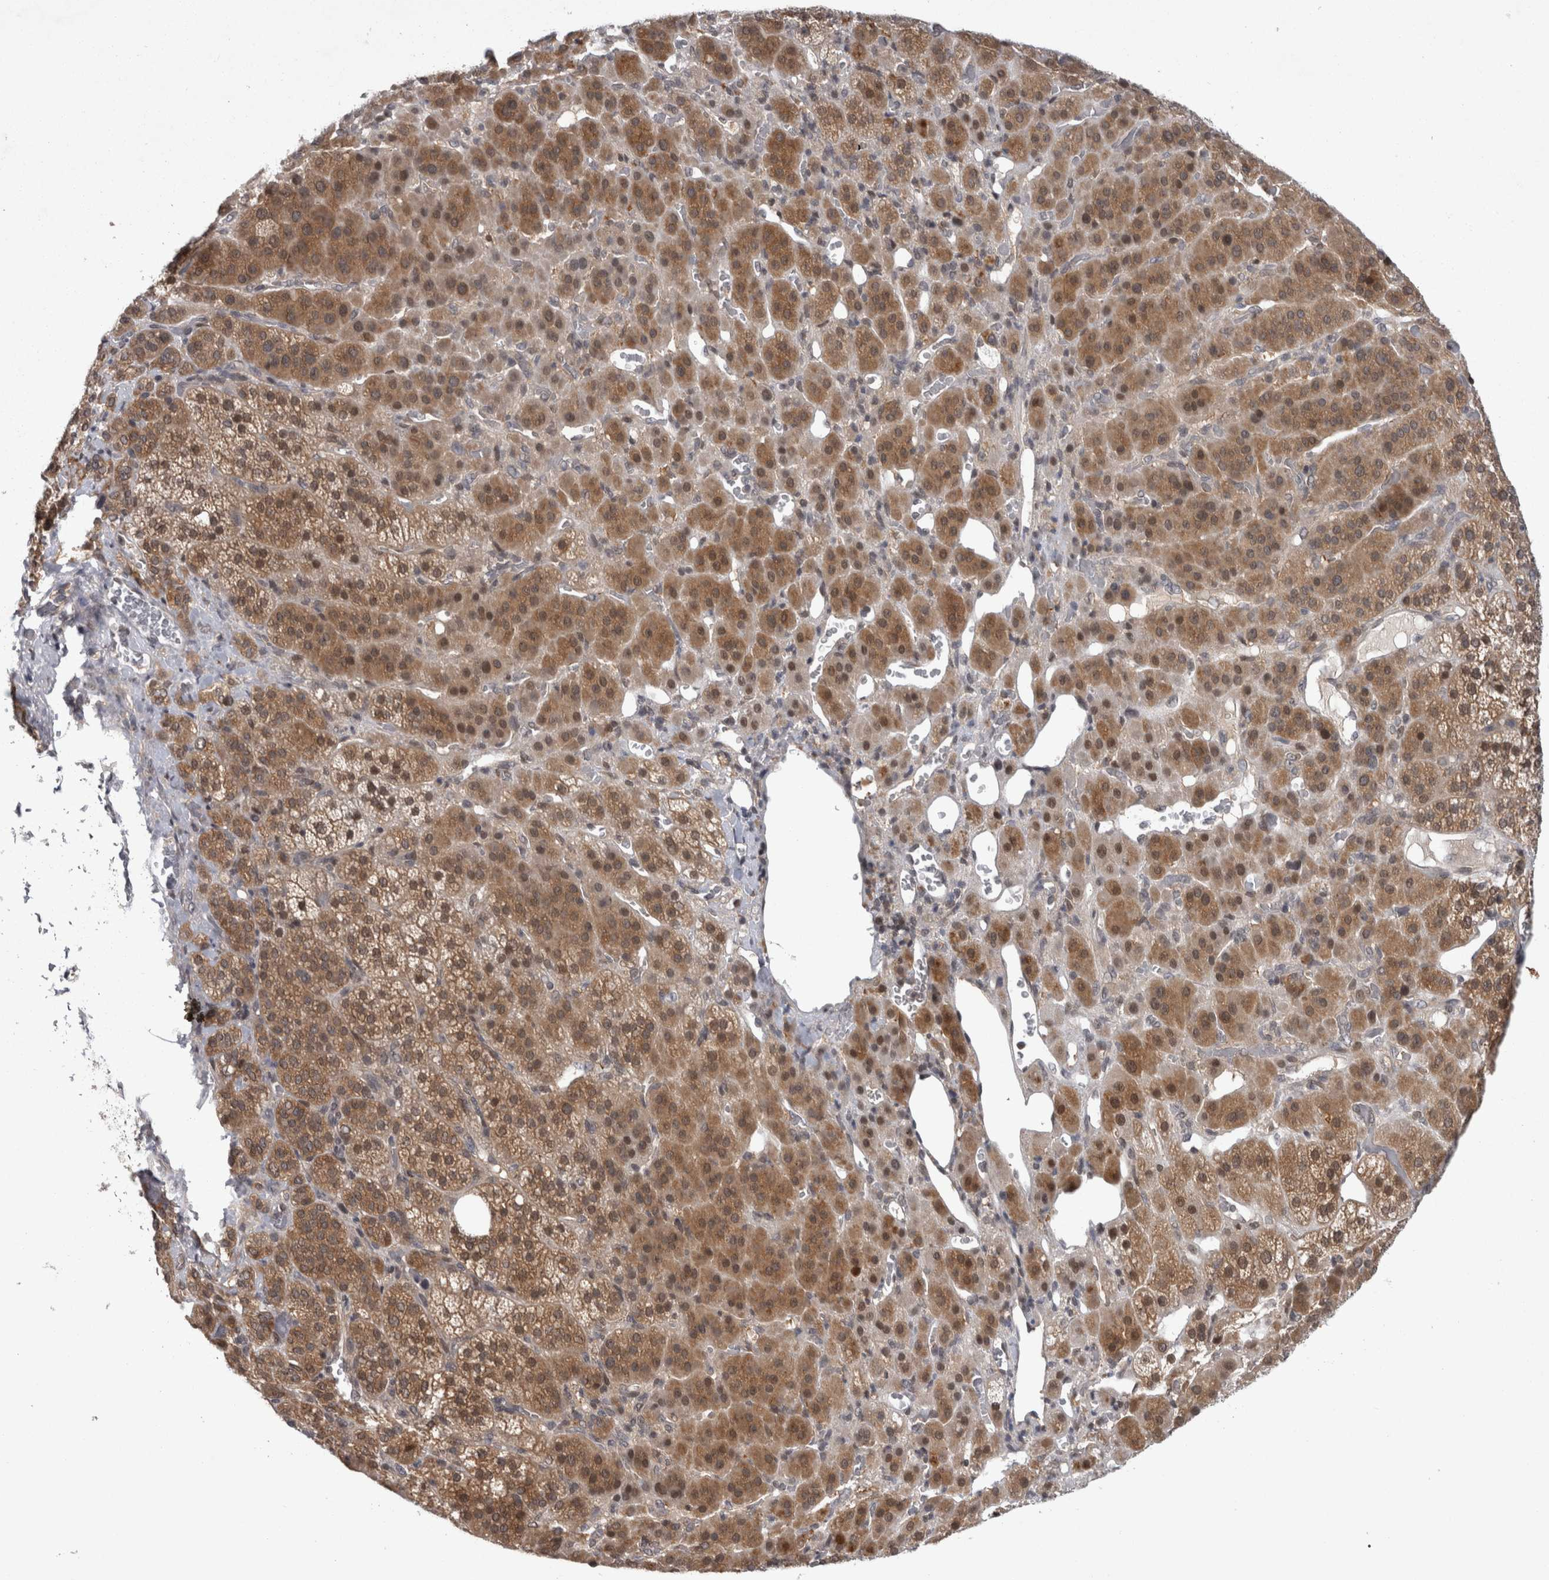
{"staining": {"intensity": "moderate", "quantity": ">75%", "location": "cytoplasmic/membranous"}, "tissue": "adrenal gland", "cell_type": "Glandular cells", "image_type": "normal", "snomed": [{"axis": "morphology", "description": "Normal tissue, NOS"}, {"axis": "topography", "description": "Adrenal gland"}], "caption": "Benign adrenal gland was stained to show a protein in brown. There is medium levels of moderate cytoplasmic/membranous staining in approximately >75% of glandular cells. The staining is performed using DAB brown chromogen to label protein expression. The nuclei are counter-stained blue using hematoxylin.", "gene": "PSMB2", "patient": {"sex": "male", "age": 57}}